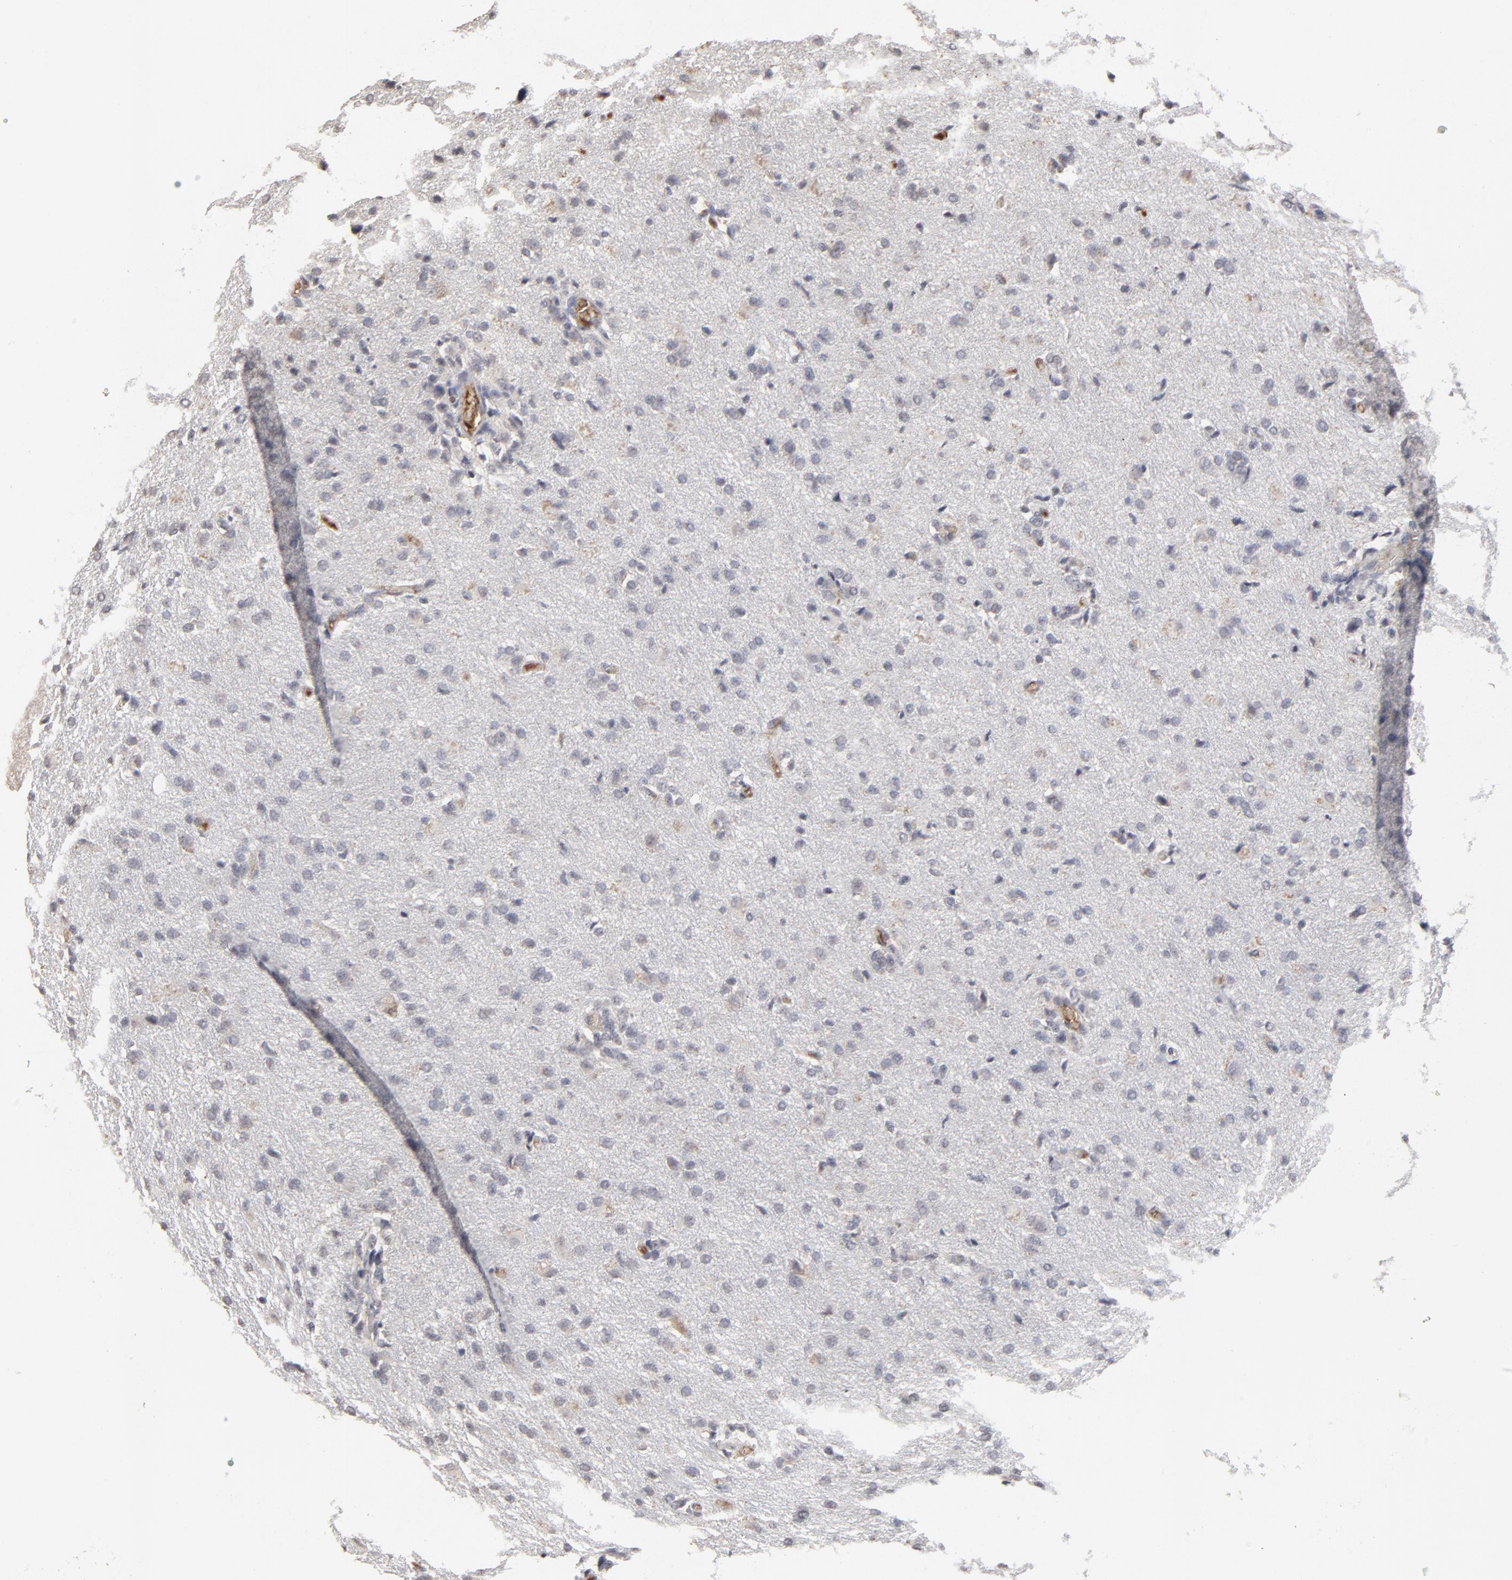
{"staining": {"intensity": "negative", "quantity": "none", "location": "none"}, "tissue": "glioma", "cell_type": "Tumor cells", "image_type": "cancer", "snomed": [{"axis": "morphology", "description": "Glioma, malignant, High grade"}, {"axis": "topography", "description": "Brain"}], "caption": "Tumor cells are negative for protein expression in human malignant glioma (high-grade).", "gene": "VPREB3", "patient": {"sex": "male", "age": 68}}